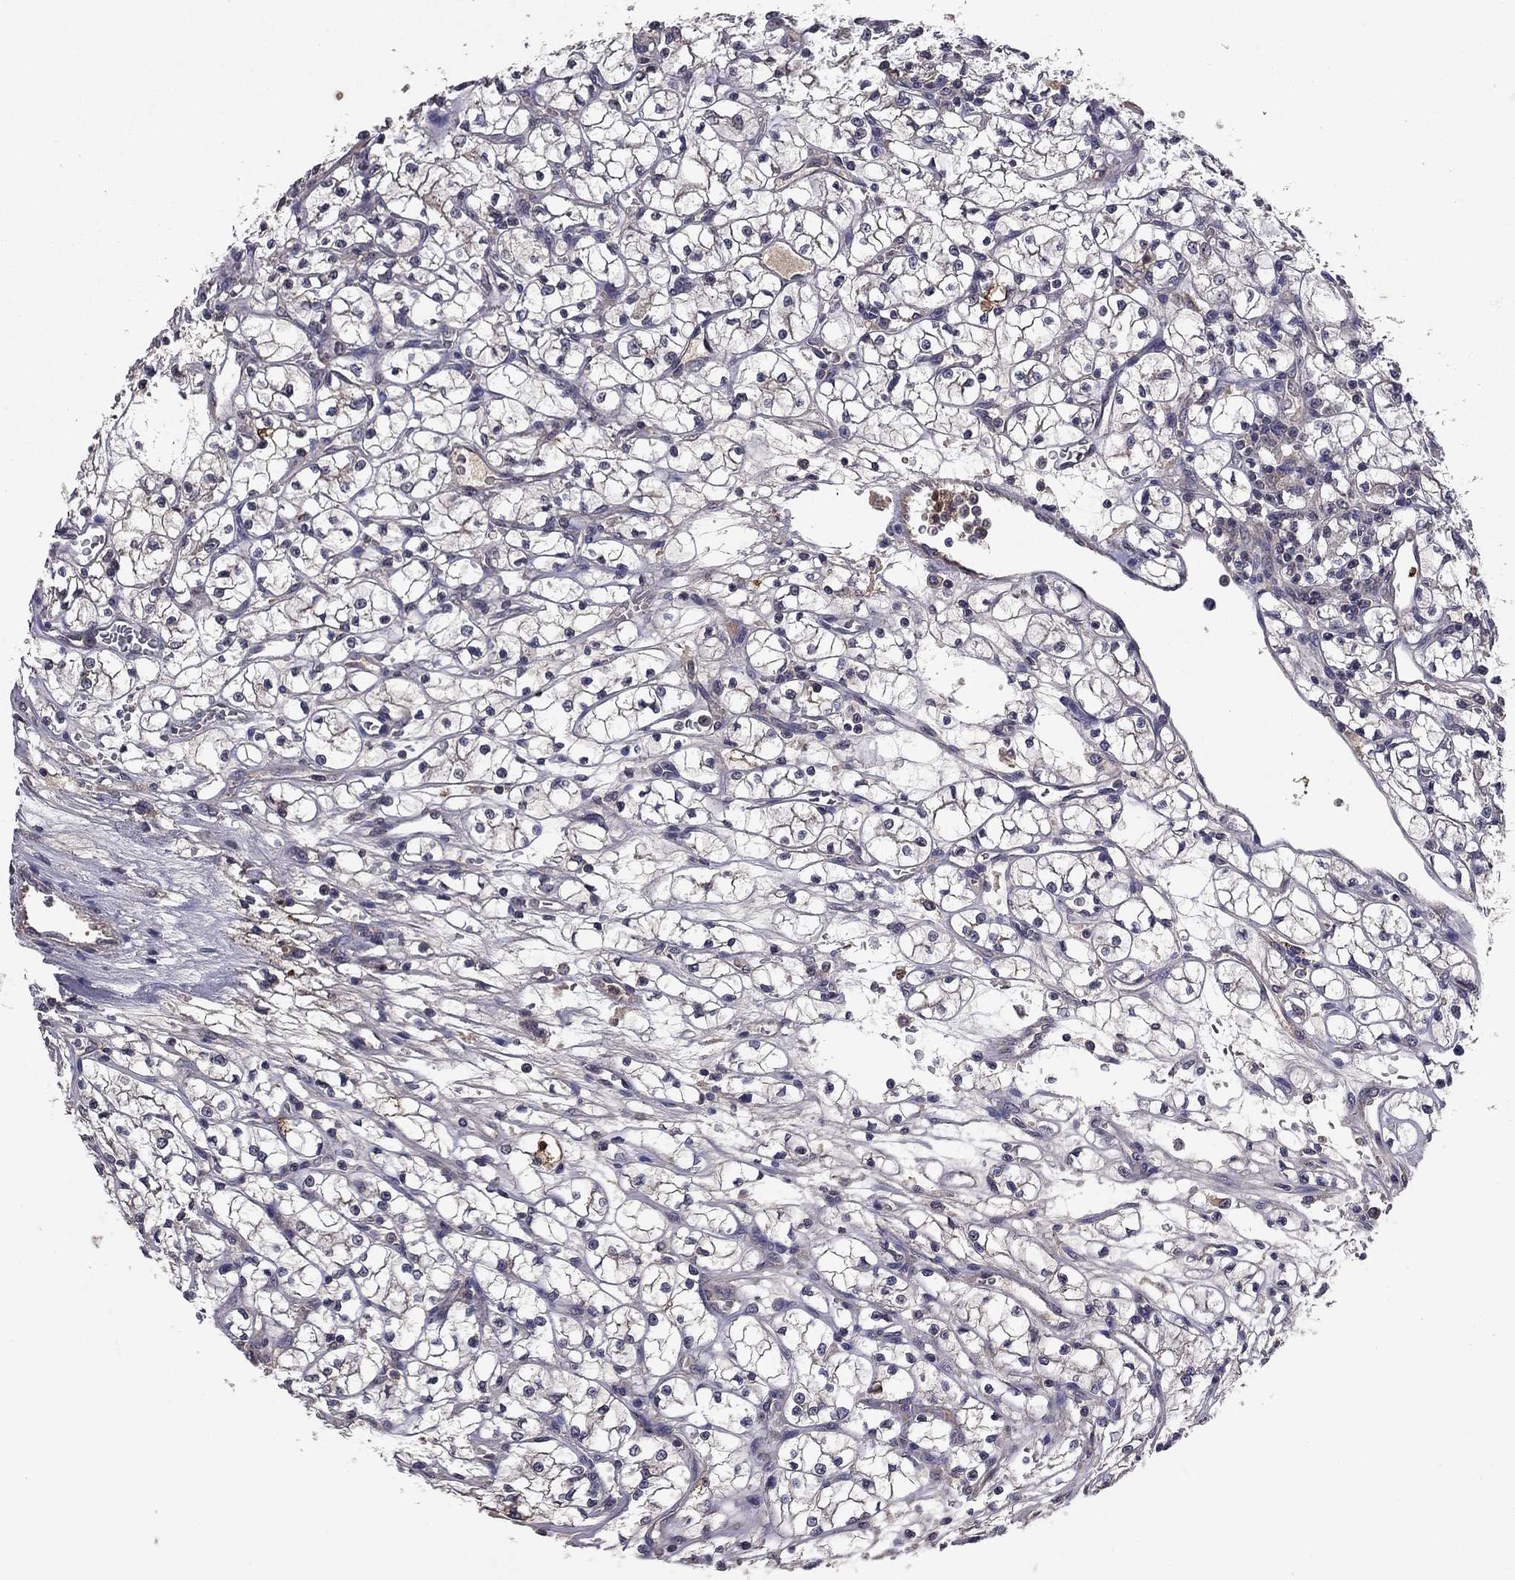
{"staining": {"intensity": "negative", "quantity": "none", "location": "none"}, "tissue": "renal cancer", "cell_type": "Tumor cells", "image_type": "cancer", "snomed": [{"axis": "morphology", "description": "Adenocarcinoma, NOS"}, {"axis": "topography", "description": "Kidney"}], "caption": "IHC histopathology image of neoplastic tissue: human renal adenocarcinoma stained with DAB (3,3'-diaminobenzidine) exhibits no significant protein positivity in tumor cells. (Brightfield microscopy of DAB (3,3'-diaminobenzidine) immunohistochemistry at high magnification).", "gene": "PROS1", "patient": {"sex": "female", "age": 64}}